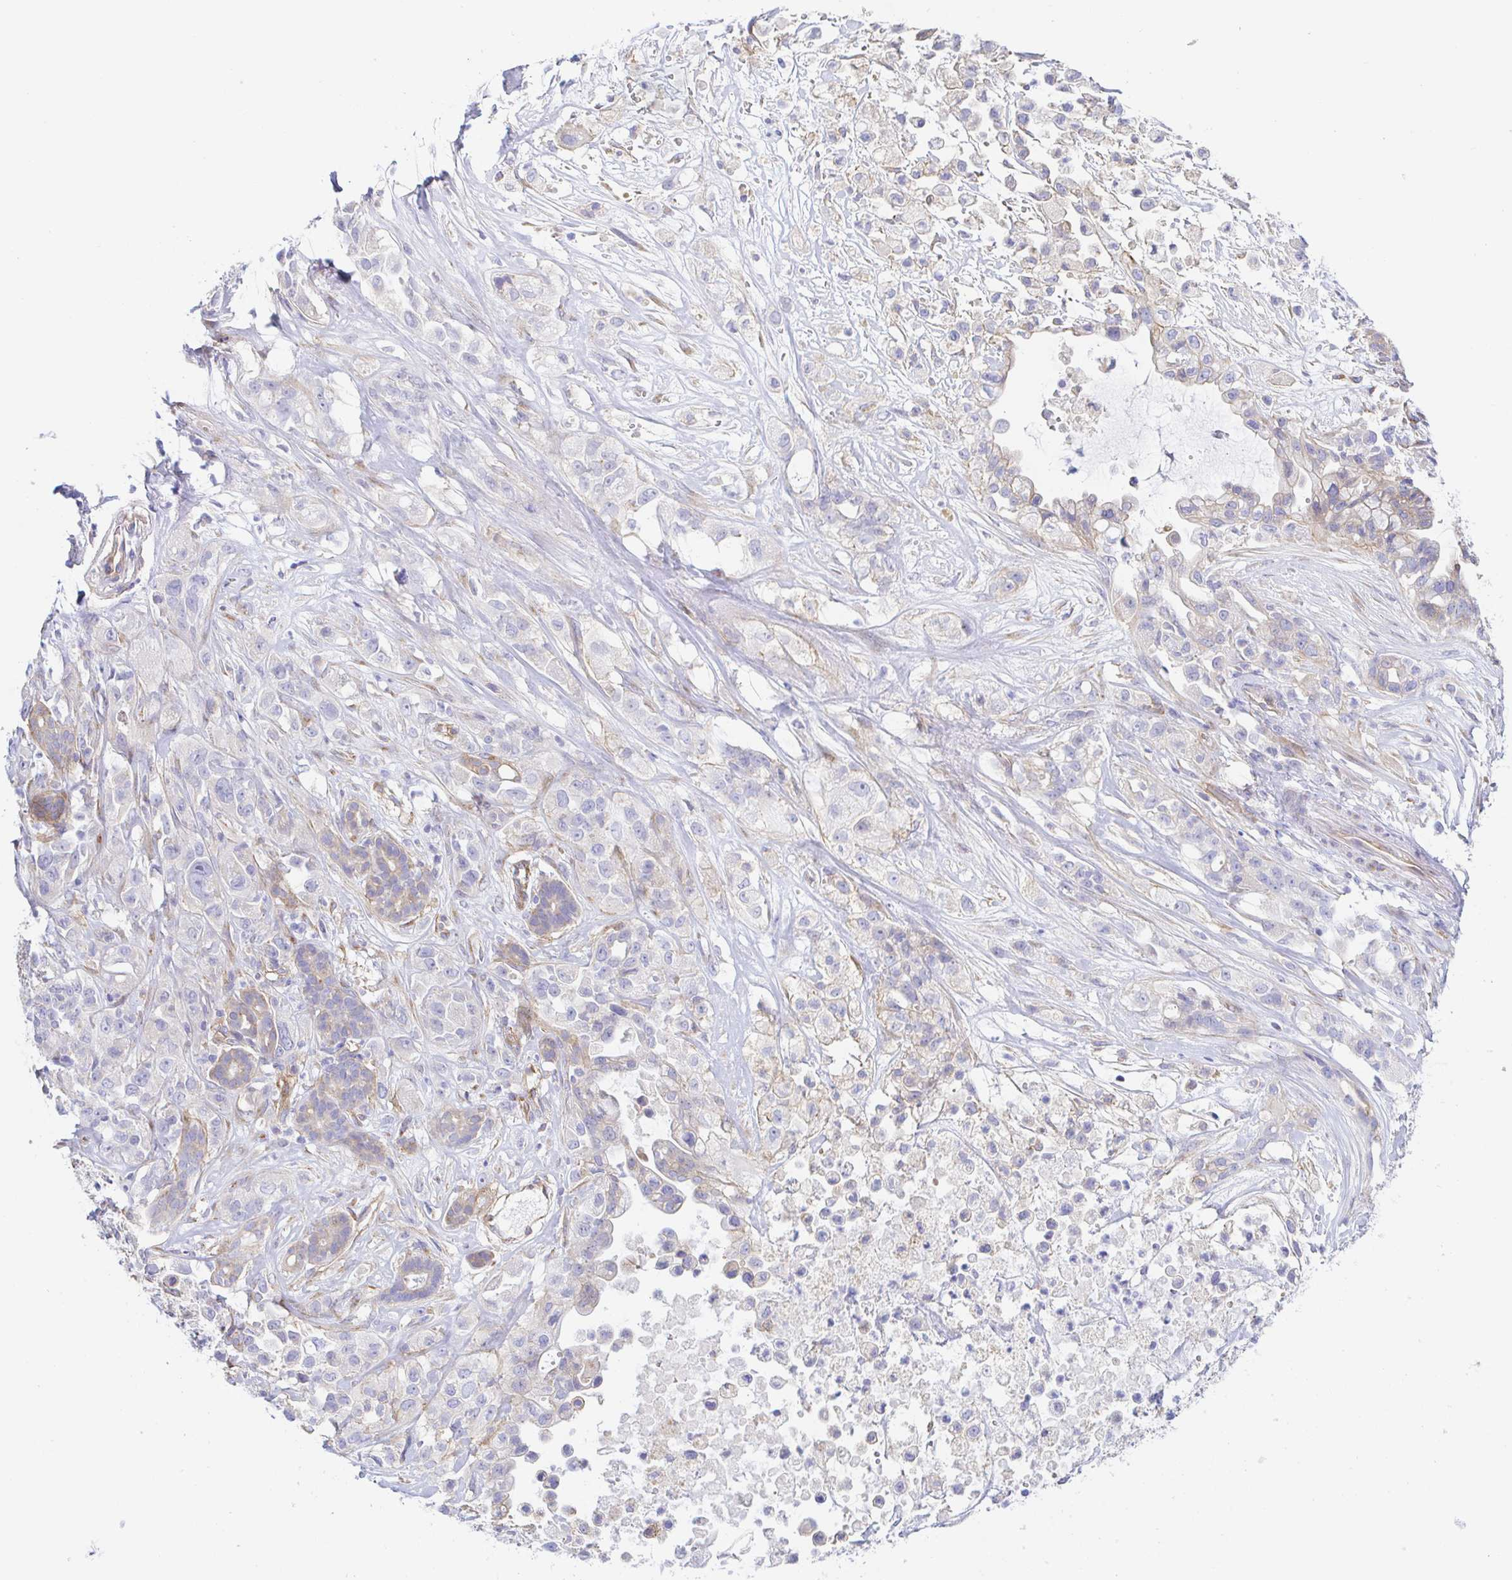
{"staining": {"intensity": "negative", "quantity": "none", "location": "none"}, "tissue": "pancreatic cancer", "cell_type": "Tumor cells", "image_type": "cancer", "snomed": [{"axis": "morphology", "description": "Adenocarcinoma, NOS"}, {"axis": "topography", "description": "Pancreas"}], "caption": "Immunohistochemistry of human pancreatic cancer (adenocarcinoma) exhibits no staining in tumor cells. (Immunohistochemistry (ihc), brightfield microscopy, high magnification).", "gene": "ARL4D", "patient": {"sex": "male", "age": 44}}